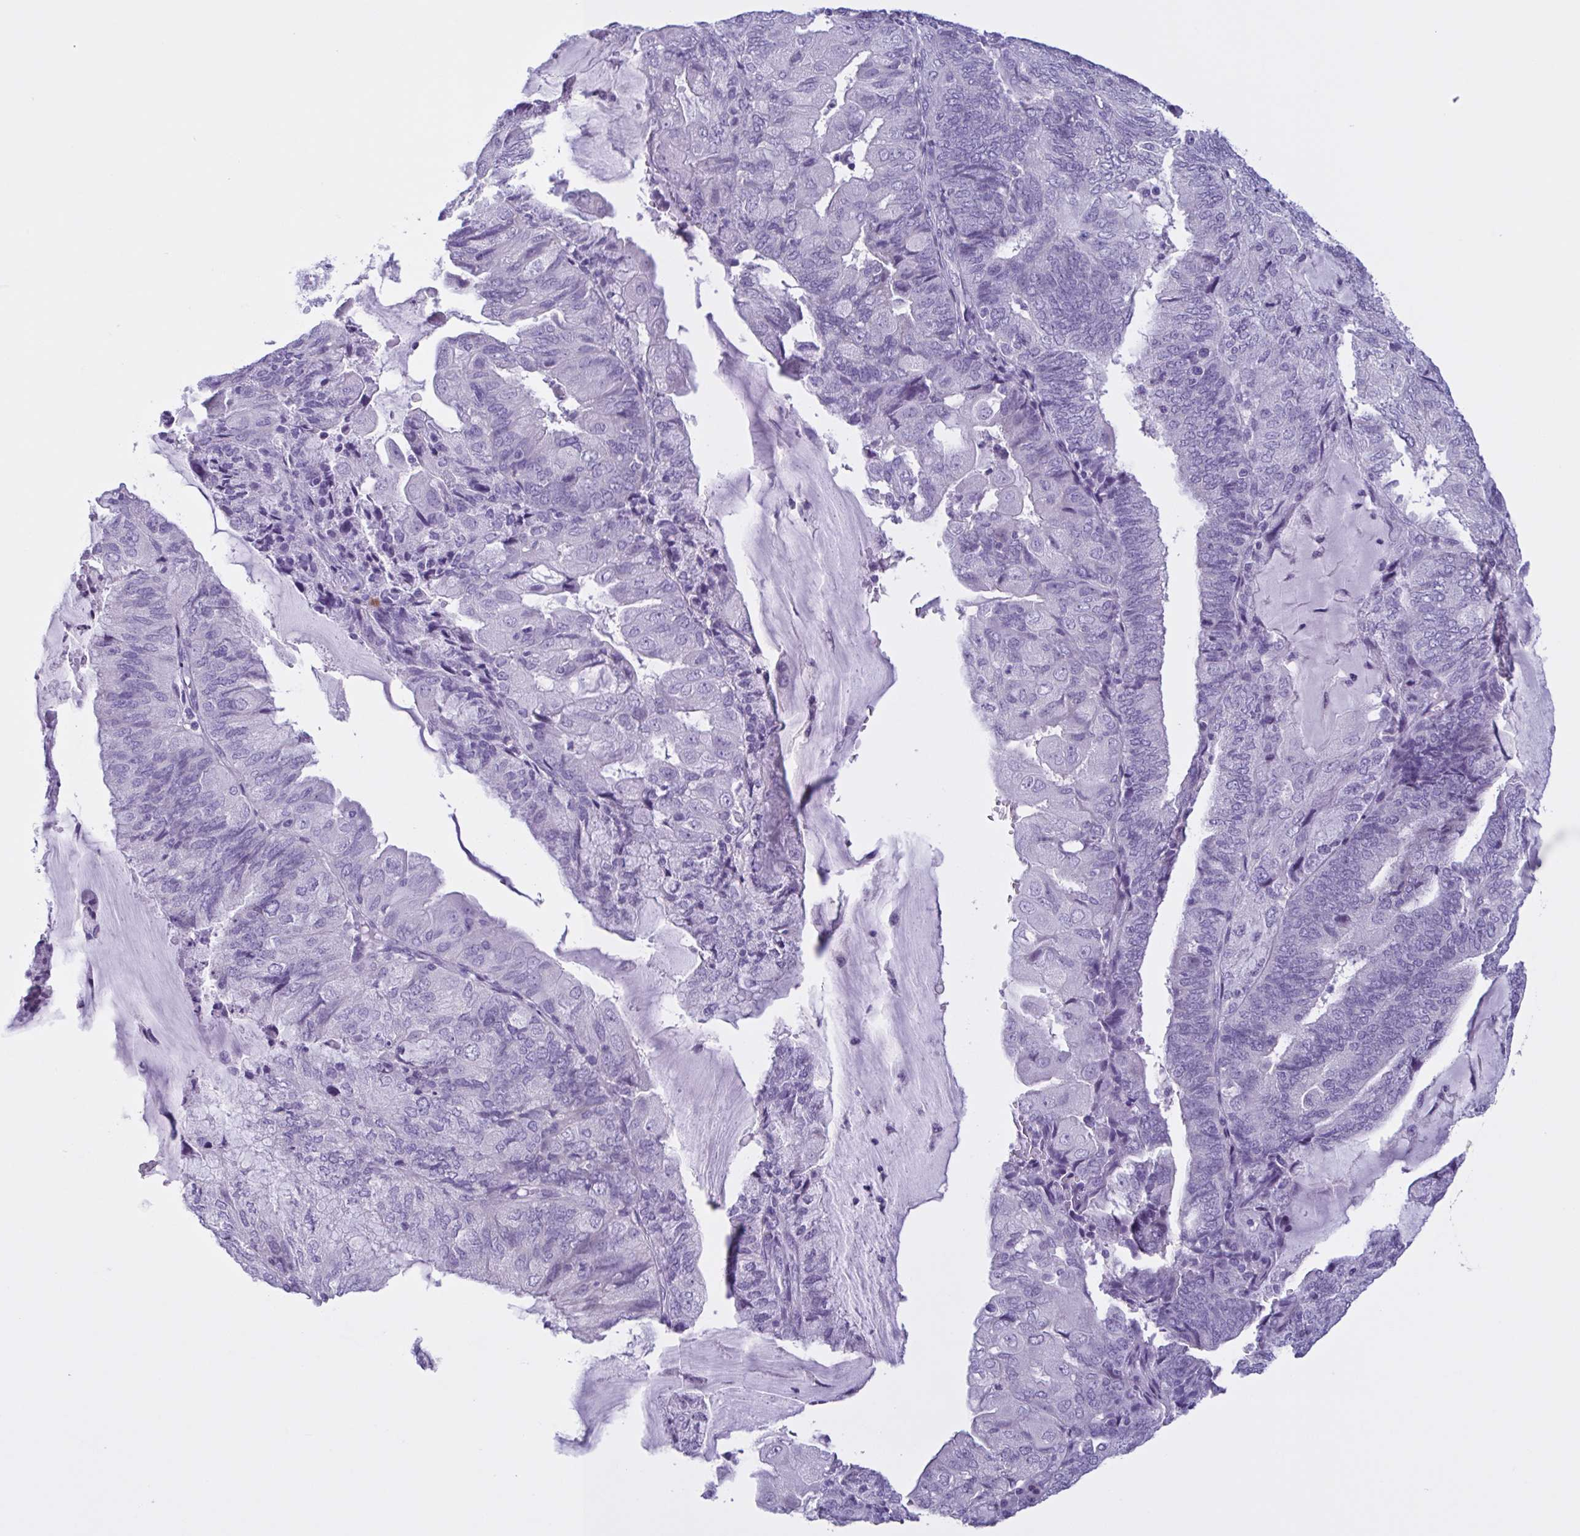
{"staining": {"intensity": "negative", "quantity": "none", "location": "none"}, "tissue": "endometrial cancer", "cell_type": "Tumor cells", "image_type": "cancer", "snomed": [{"axis": "morphology", "description": "Adenocarcinoma, NOS"}, {"axis": "topography", "description": "Endometrium"}], "caption": "Human endometrial adenocarcinoma stained for a protein using immunohistochemistry (IHC) shows no expression in tumor cells.", "gene": "INAFM1", "patient": {"sex": "female", "age": 81}}